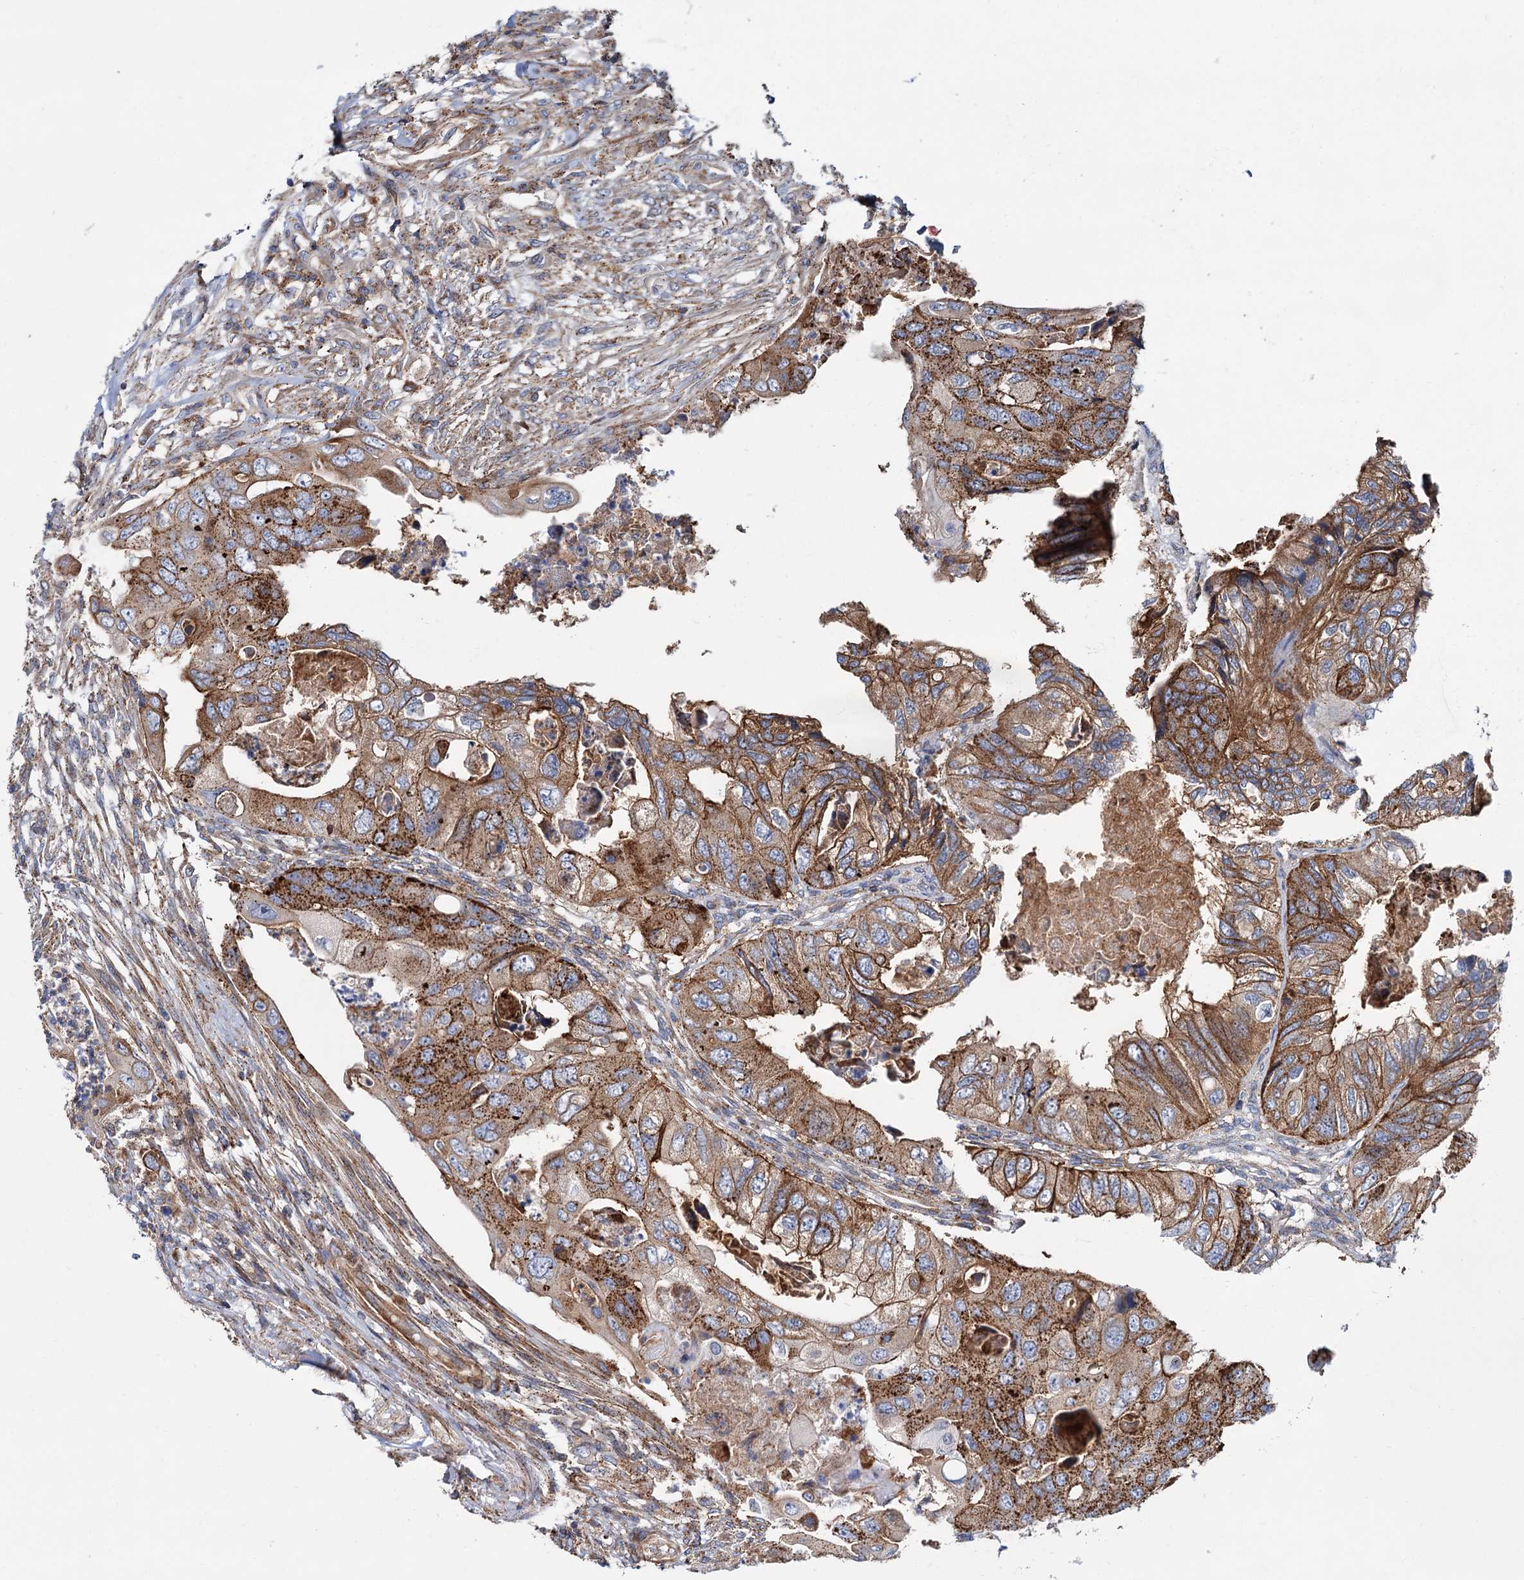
{"staining": {"intensity": "moderate", "quantity": ">75%", "location": "cytoplasmic/membranous"}, "tissue": "colorectal cancer", "cell_type": "Tumor cells", "image_type": "cancer", "snomed": [{"axis": "morphology", "description": "Adenocarcinoma, NOS"}, {"axis": "topography", "description": "Rectum"}], "caption": "IHC (DAB) staining of human colorectal adenocarcinoma shows moderate cytoplasmic/membranous protein positivity in about >75% of tumor cells.", "gene": "PSEN1", "patient": {"sex": "male", "age": 63}}